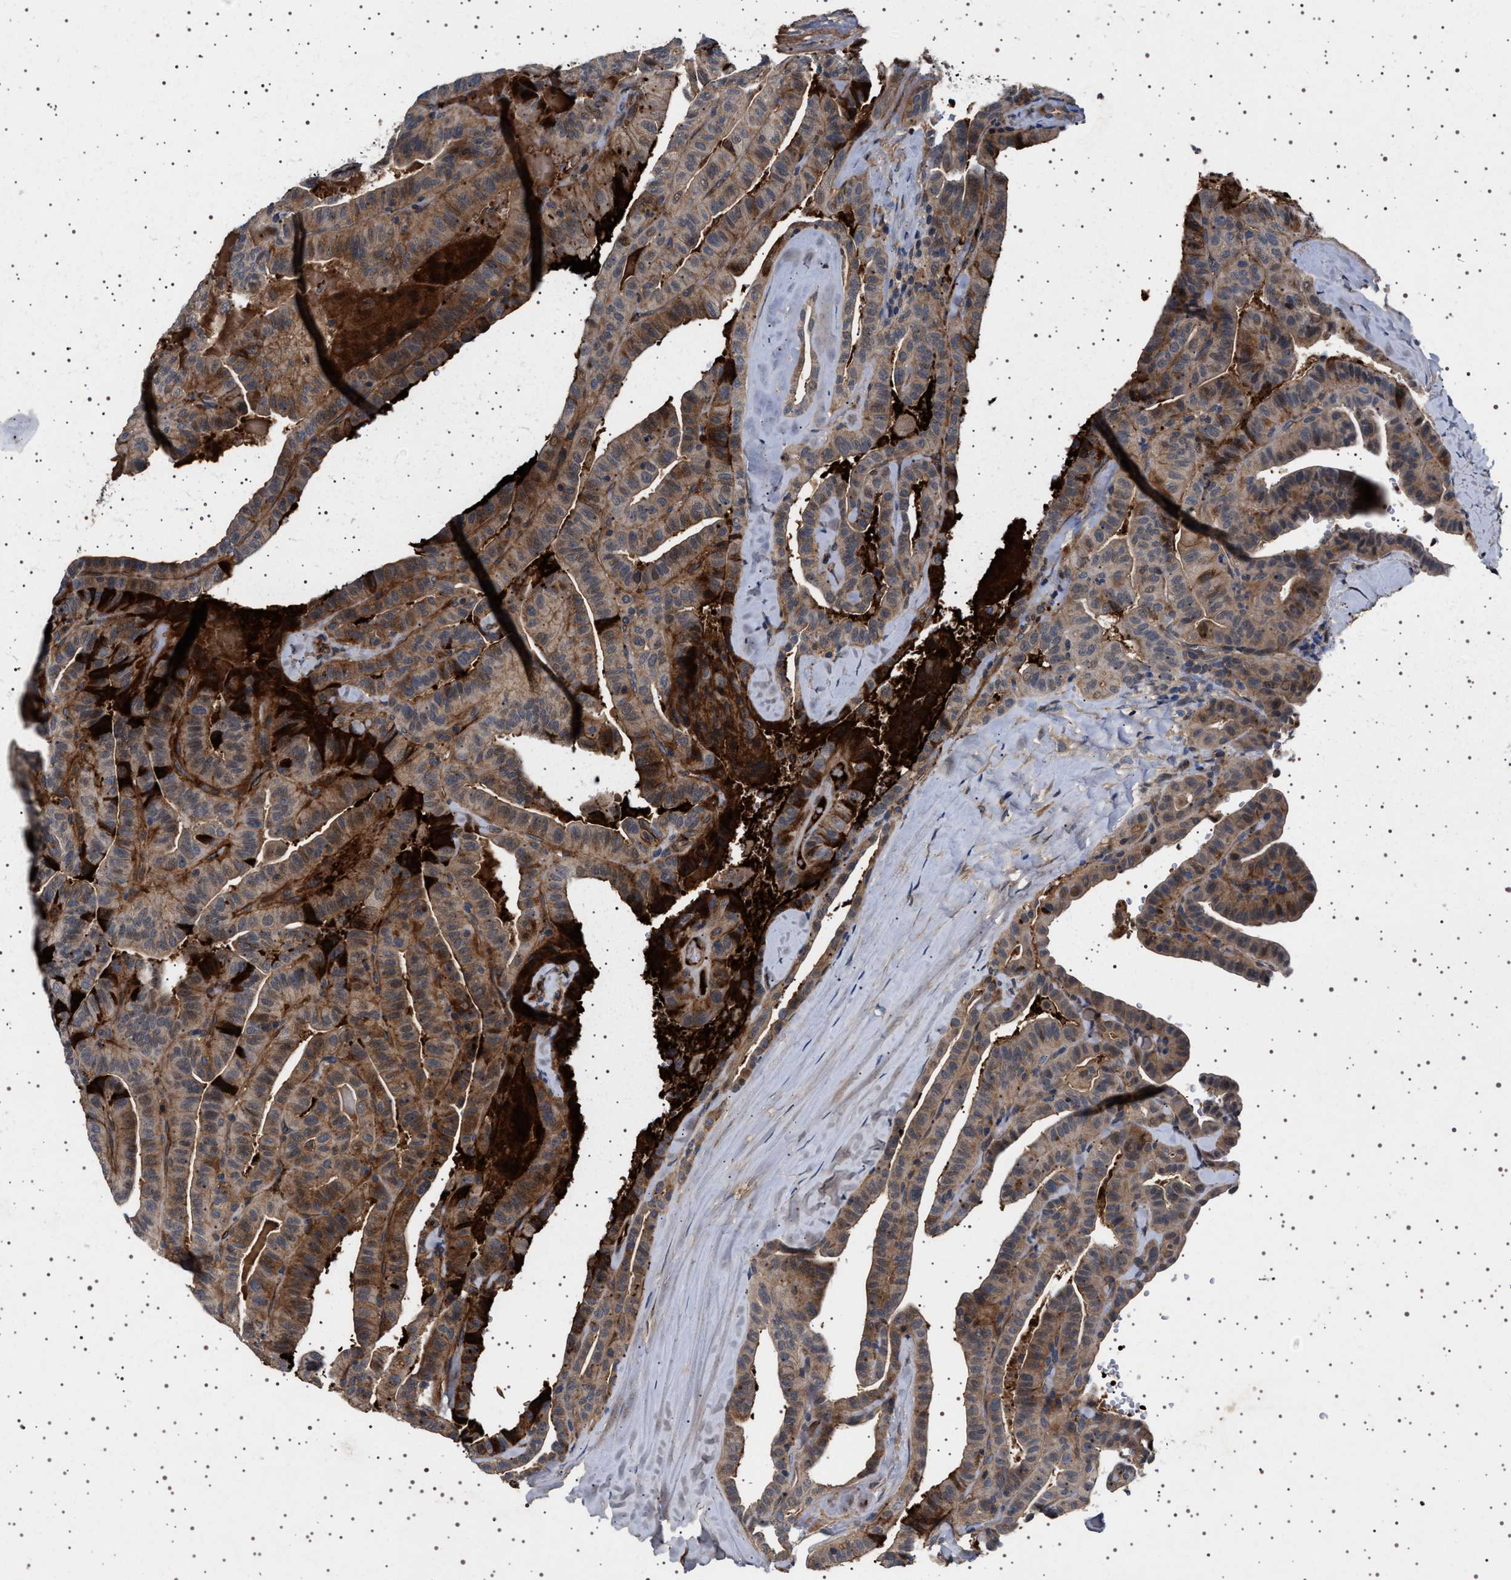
{"staining": {"intensity": "moderate", "quantity": ">75%", "location": "cytoplasmic/membranous"}, "tissue": "thyroid cancer", "cell_type": "Tumor cells", "image_type": "cancer", "snomed": [{"axis": "morphology", "description": "Papillary adenocarcinoma, NOS"}, {"axis": "topography", "description": "Thyroid gland"}], "caption": "Protein expression by IHC reveals moderate cytoplasmic/membranous expression in about >75% of tumor cells in thyroid cancer (papillary adenocarcinoma). (brown staining indicates protein expression, while blue staining denotes nuclei).", "gene": "FICD", "patient": {"sex": "male", "age": 77}}